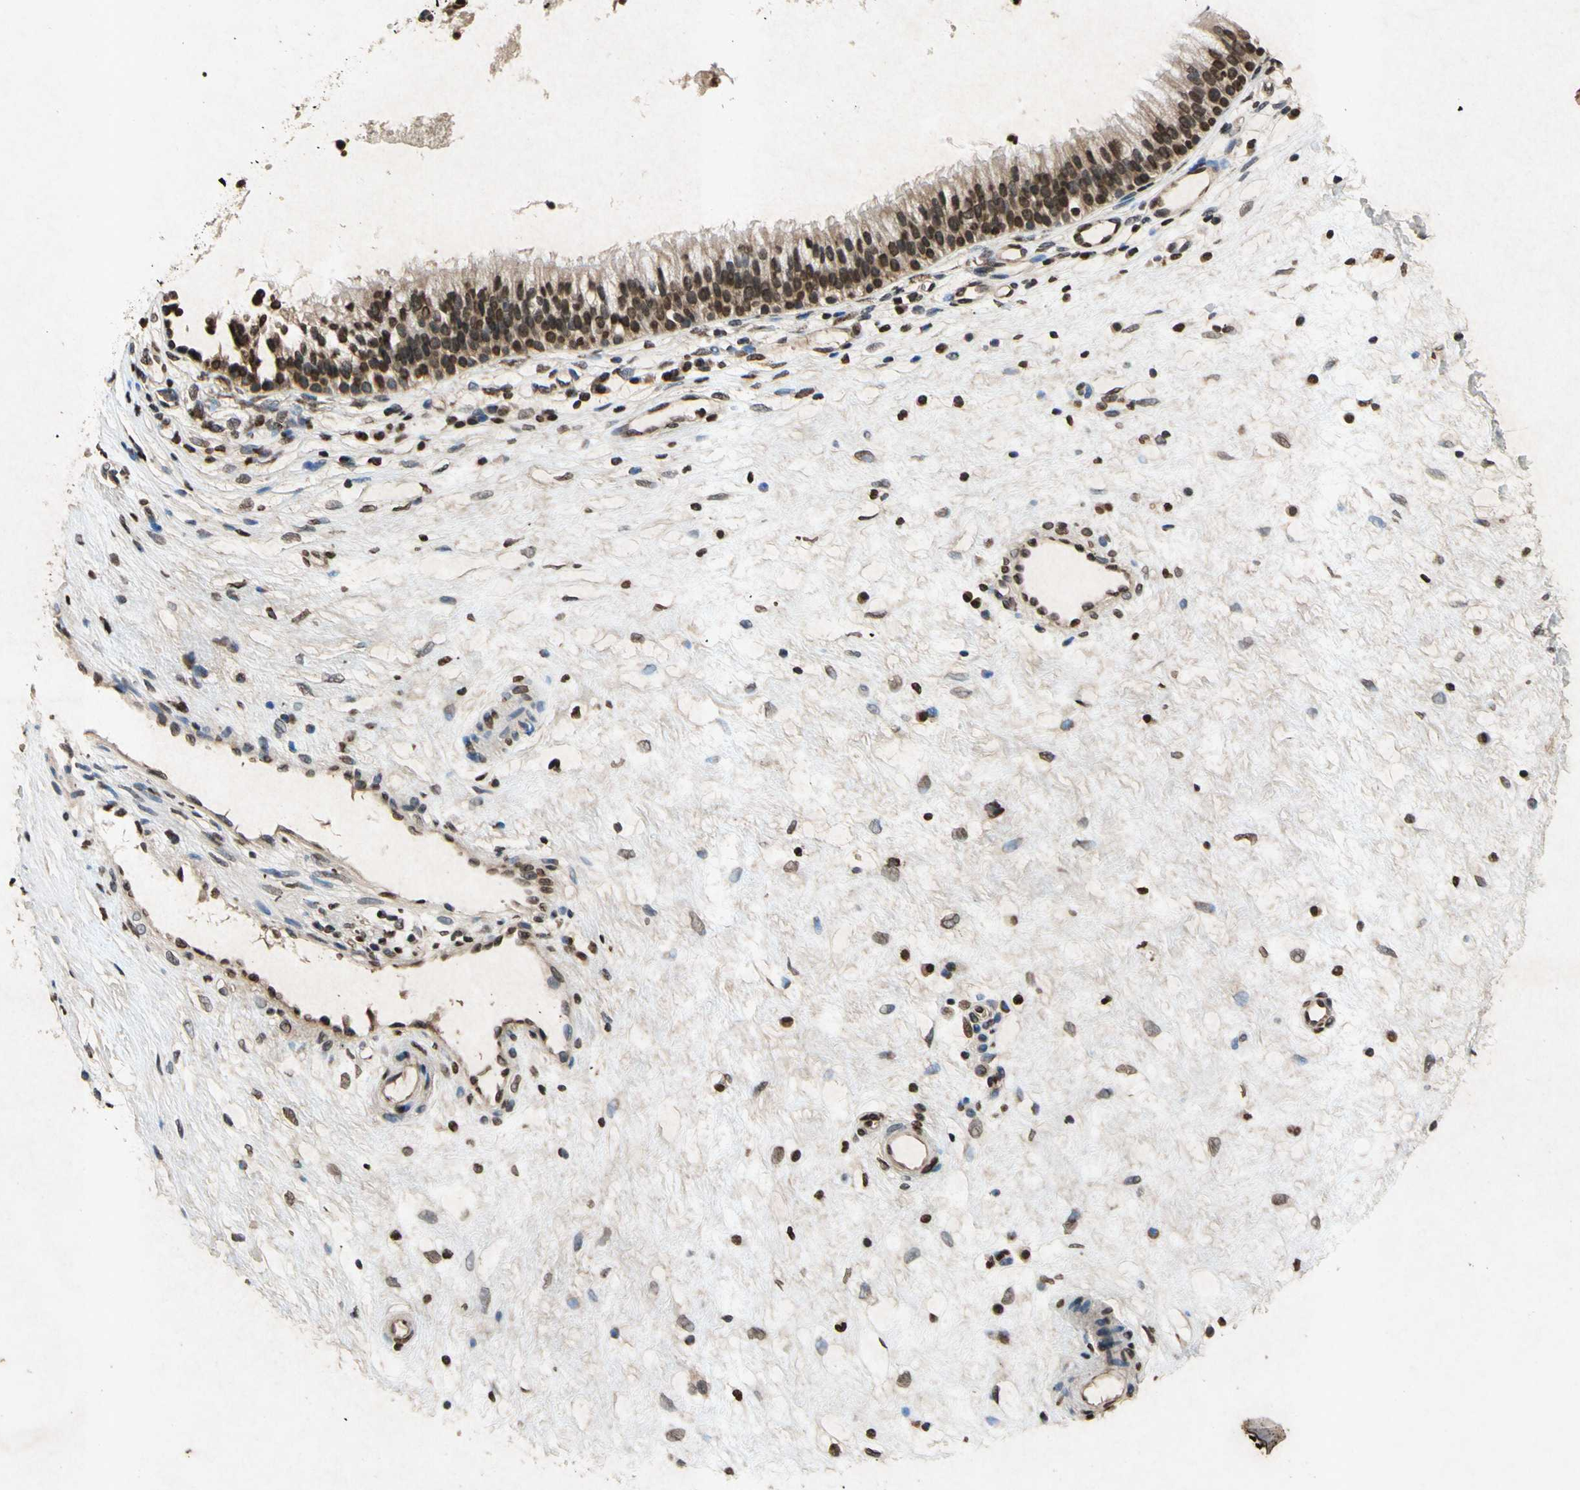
{"staining": {"intensity": "strong", "quantity": ">75%", "location": "nuclear"}, "tissue": "nasopharynx", "cell_type": "Respiratory epithelial cells", "image_type": "normal", "snomed": [{"axis": "morphology", "description": "Normal tissue, NOS"}, {"axis": "topography", "description": "Nasopharynx"}], "caption": "Nasopharynx stained with DAB immunohistochemistry exhibits high levels of strong nuclear staining in approximately >75% of respiratory epithelial cells. Immunohistochemistry (ihc) stains the protein in brown and the nuclei are stained blue.", "gene": "HOXB3", "patient": {"sex": "male", "age": 21}}